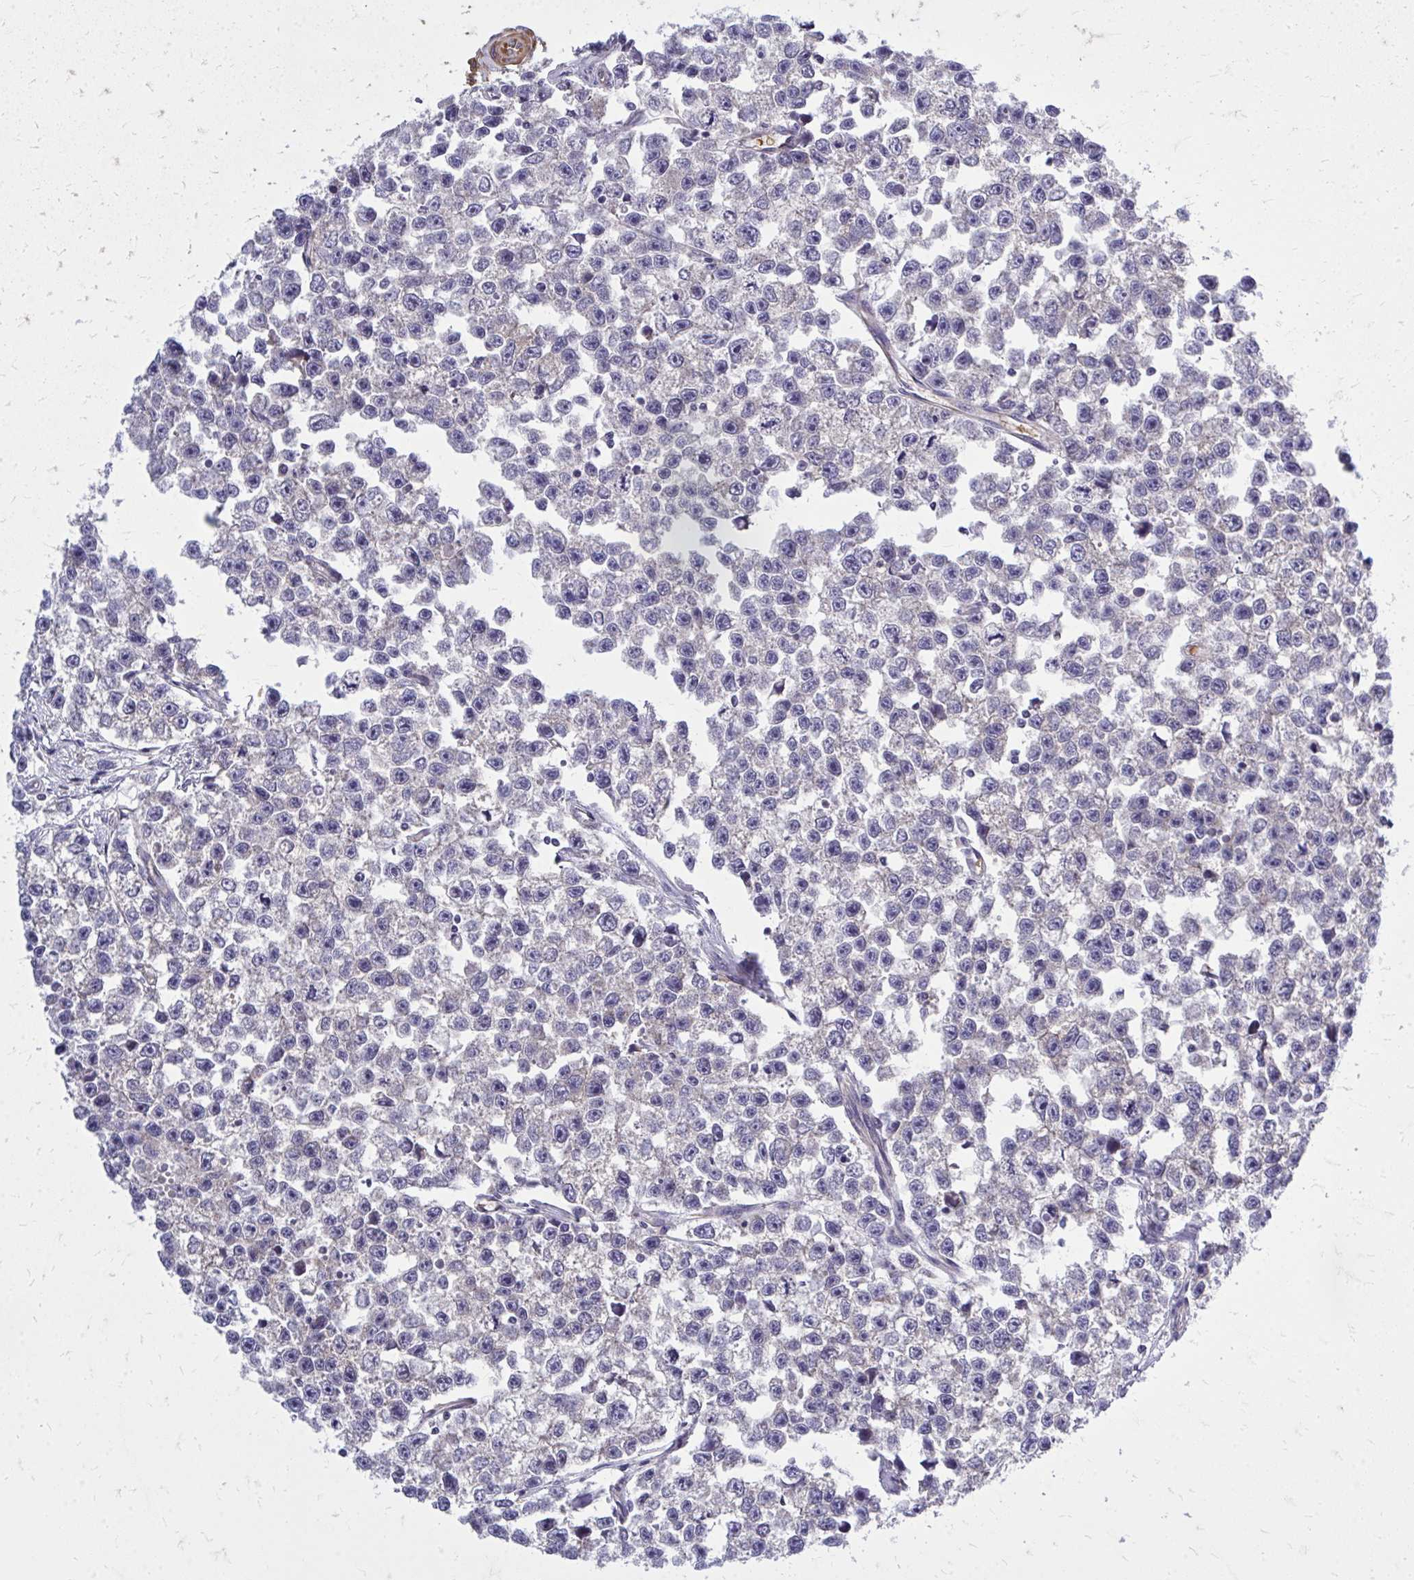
{"staining": {"intensity": "negative", "quantity": "none", "location": "none"}, "tissue": "testis cancer", "cell_type": "Tumor cells", "image_type": "cancer", "snomed": [{"axis": "morphology", "description": "Seminoma, NOS"}, {"axis": "topography", "description": "Testis"}], "caption": "Immunohistochemistry (IHC) histopathology image of neoplastic tissue: human testis cancer (seminoma) stained with DAB exhibits no significant protein positivity in tumor cells. Brightfield microscopy of immunohistochemistry stained with DAB (3,3'-diaminobenzidine) (brown) and hematoxylin (blue), captured at high magnification.", "gene": "PDK4", "patient": {"sex": "male", "age": 26}}